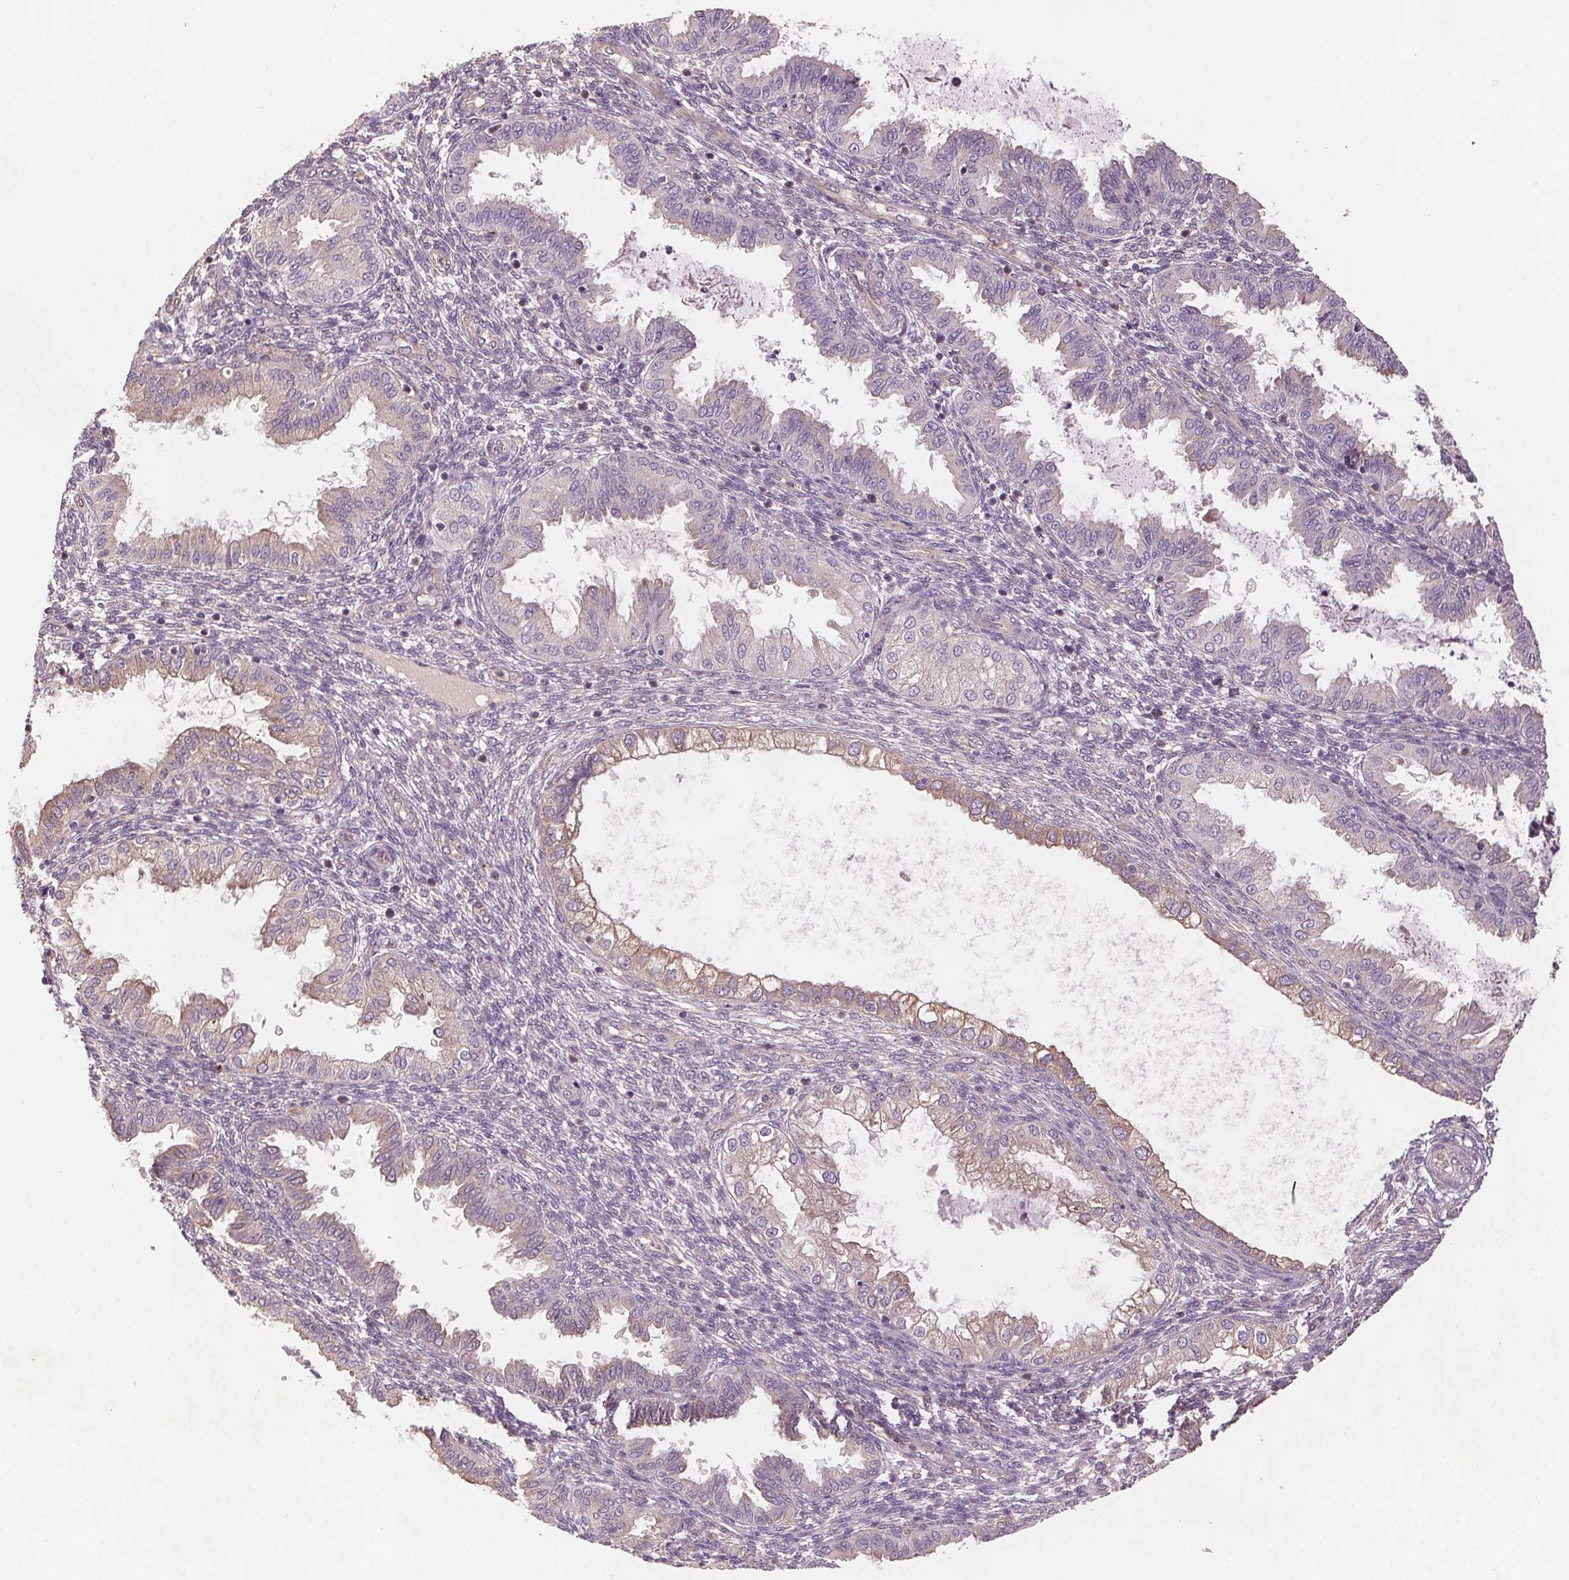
{"staining": {"intensity": "negative", "quantity": "none", "location": "none"}, "tissue": "endometrium", "cell_type": "Cells in endometrial stroma", "image_type": "normal", "snomed": [{"axis": "morphology", "description": "Normal tissue, NOS"}, {"axis": "topography", "description": "Endometrium"}], "caption": "An IHC histopathology image of normal endometrium is shown. There is no staining in cells in endometrial stroma of endometrium. (DAB (3,3'-diaminobenzidine) IHC, high magnification).", "gene": "TMEM80", "patient": {"sex": "female", "age": 33}}